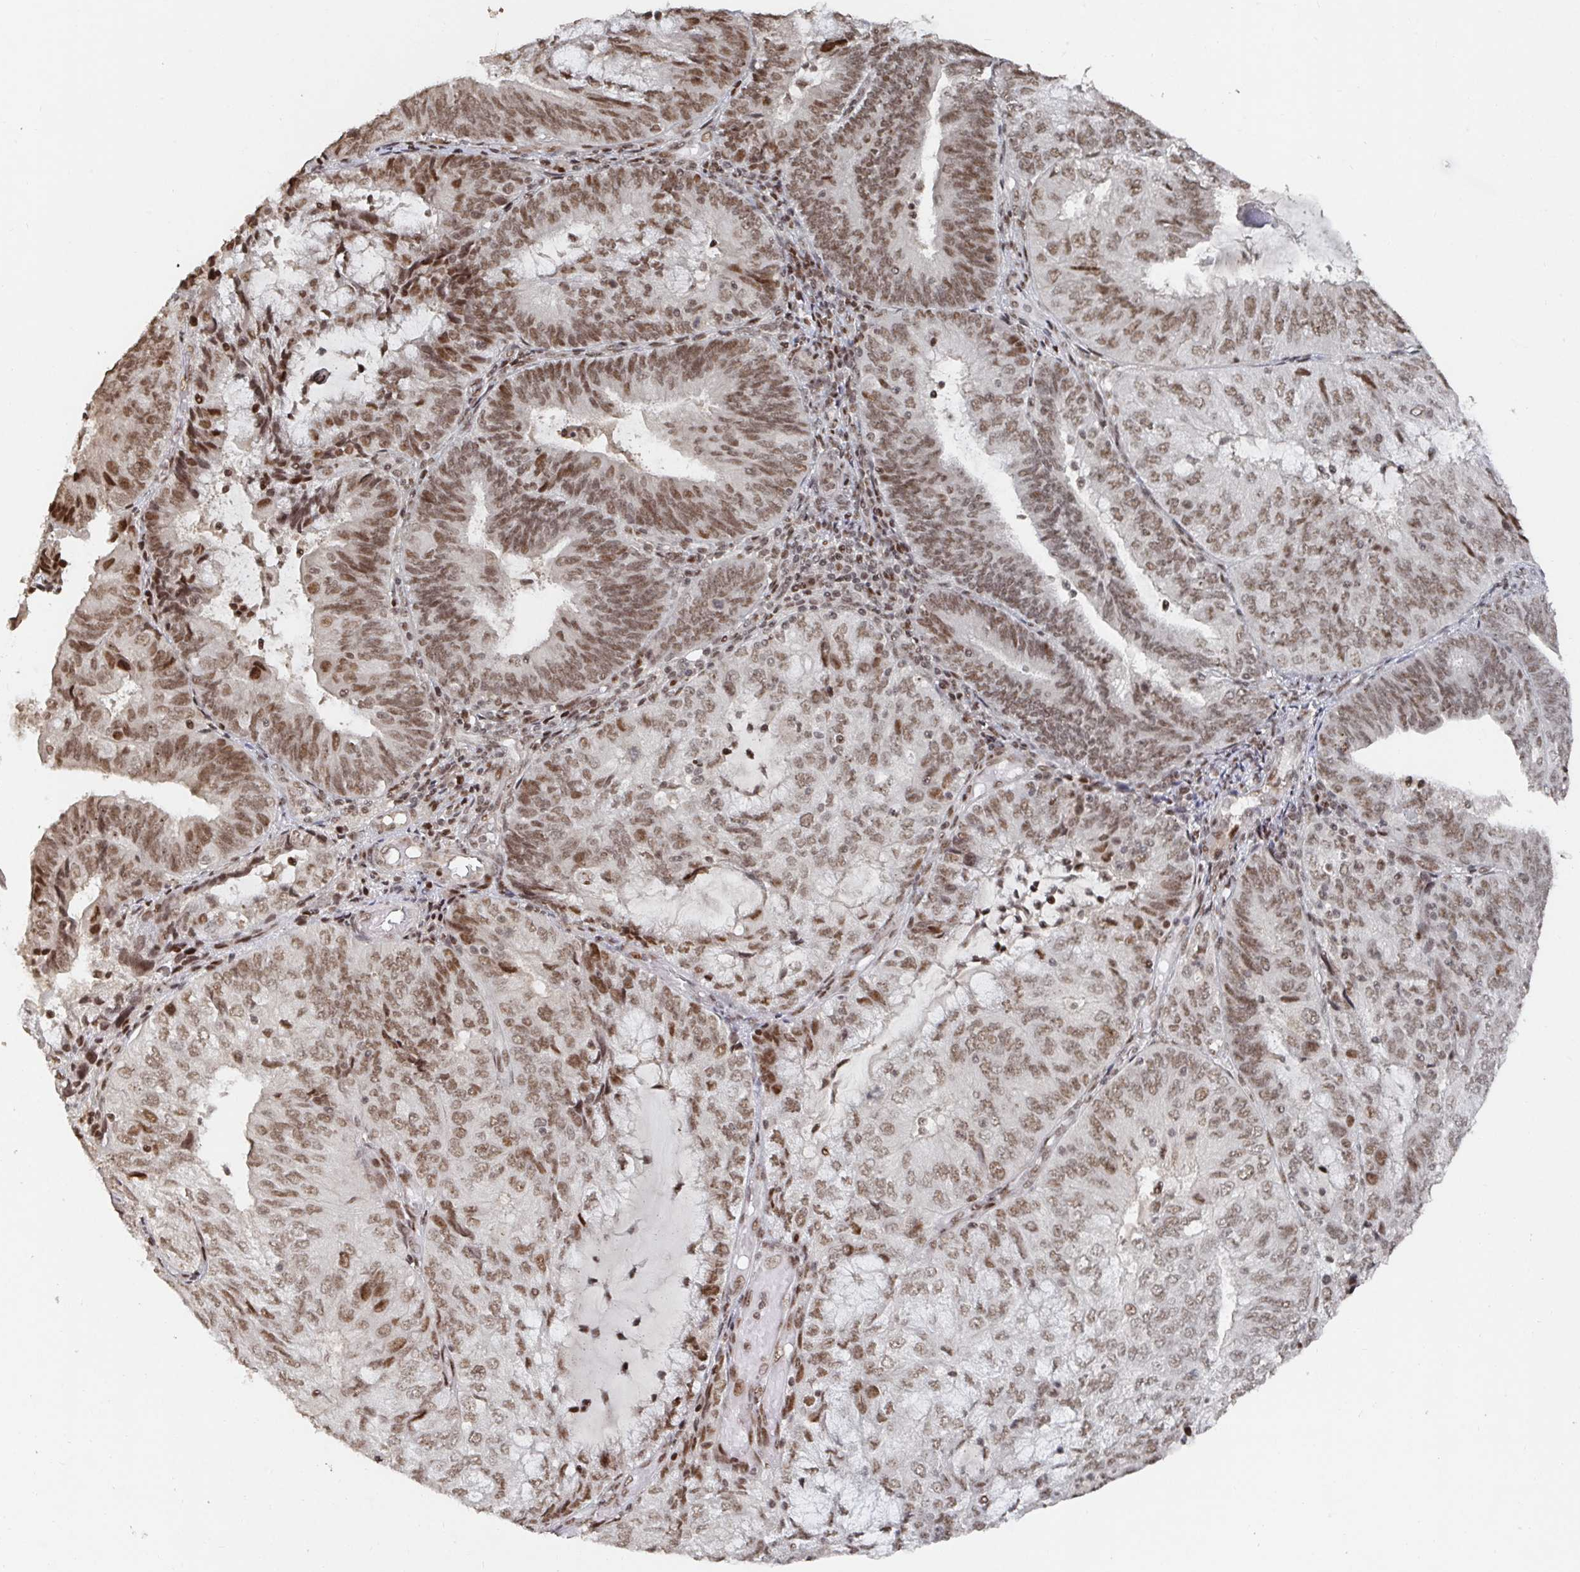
{"staining": {"intensity": "moderate", "quantity": ">75%", "location": "nuclear"}, "tissue": "endometrial cancer", "cell_type": "Tumor cells", "image_type": "cancer", "snomed": [{"axis": "morphology", "description": "Adenocarcinoma, NOS"}, {"axis": "topography", "description": "Endometrium"}], "caption": "Moderate nuclear expression for a protein is identified in about >75% of tumor cells of endometrial cancer using immunohistochemistry.", "gene": "ZDHHC12", "patient": {"sex": "female", "age": 81}}